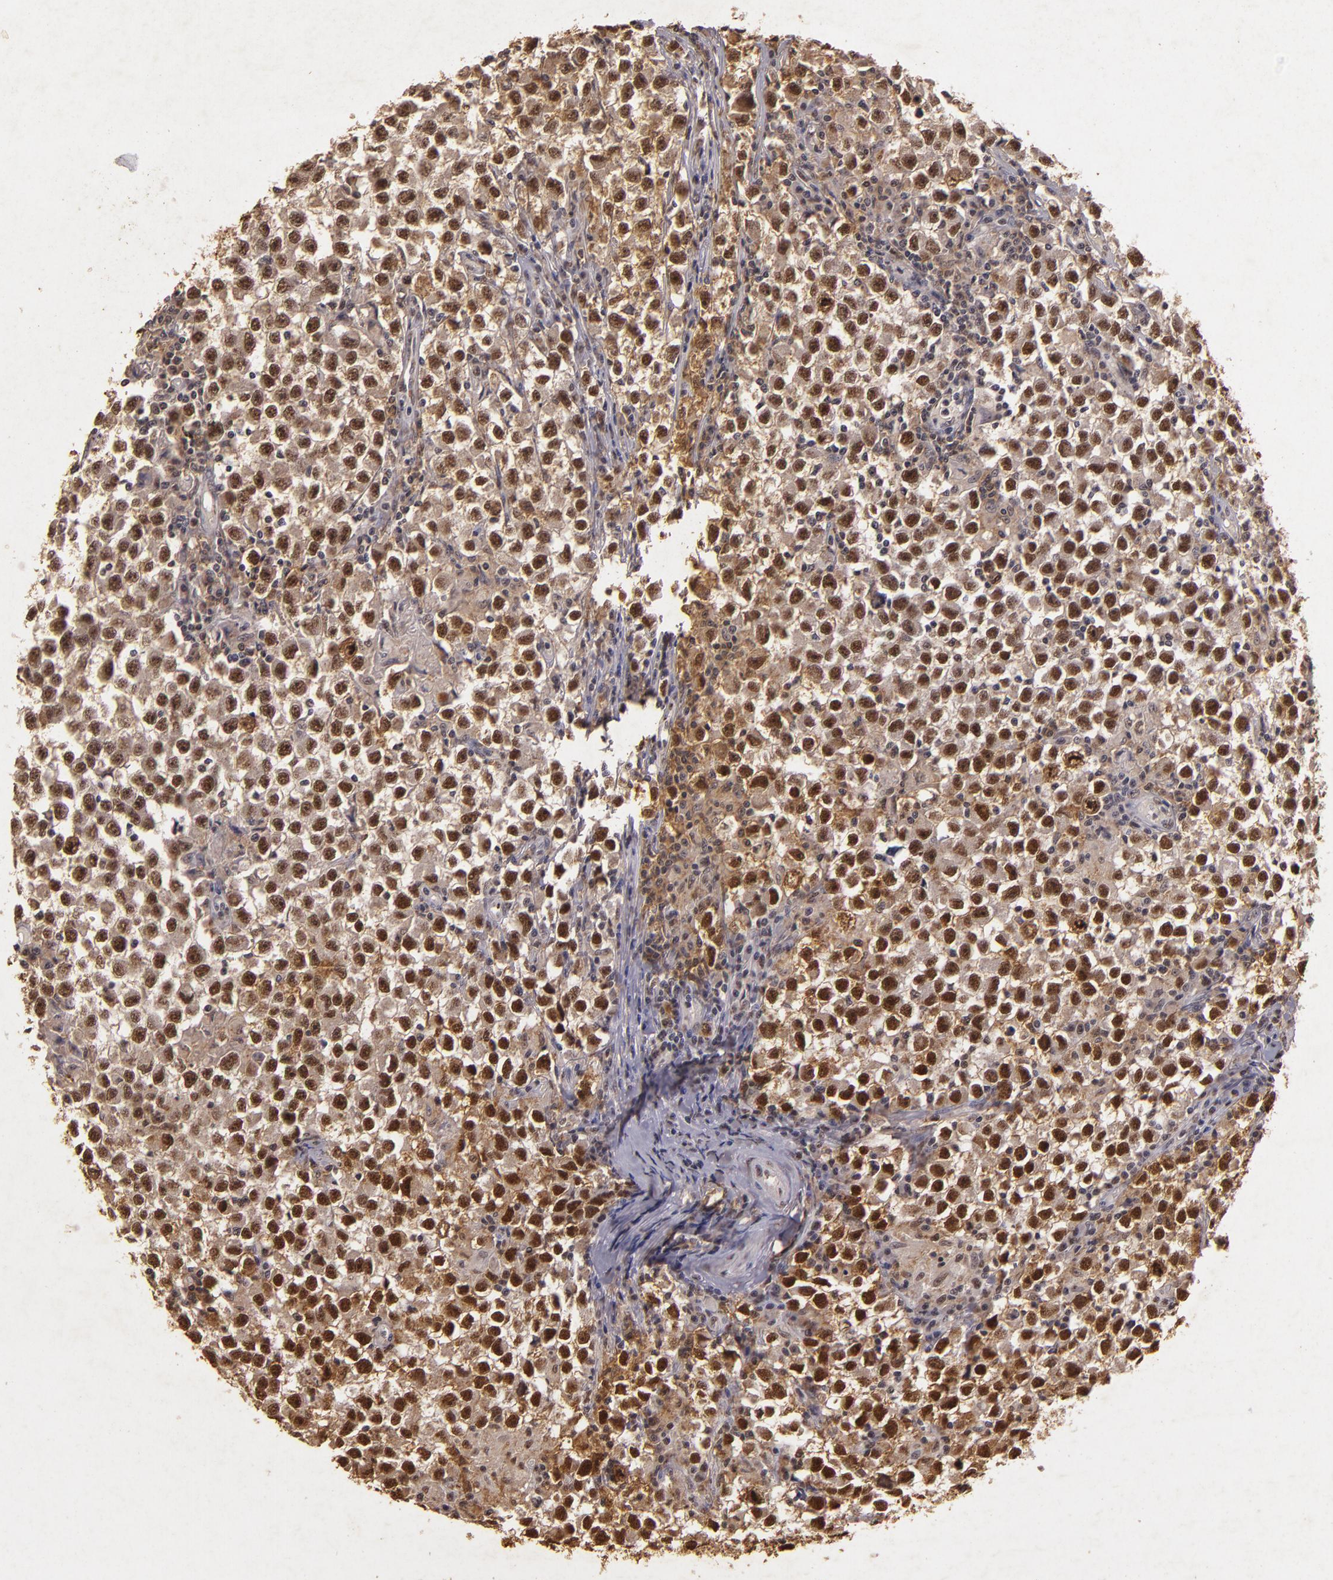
{"staining": {"intensity": "moderate", "quantity": ">75%", "location": "nuclear"}, "tissue": "testis cancer", "cell_type": "Tumor cells", "image_type": "cancer", "snomed": [{"axis": "morphology", "description": "Seminoma, NOS"}, {"axis": "topography", "description": "Testis"}], "caption": "A brown stain shows moderate nuclear expression of a protein in testis seminoma tumor cells.", "gene": "CBX3", "patient": {"sex": "male", "age": 33}}